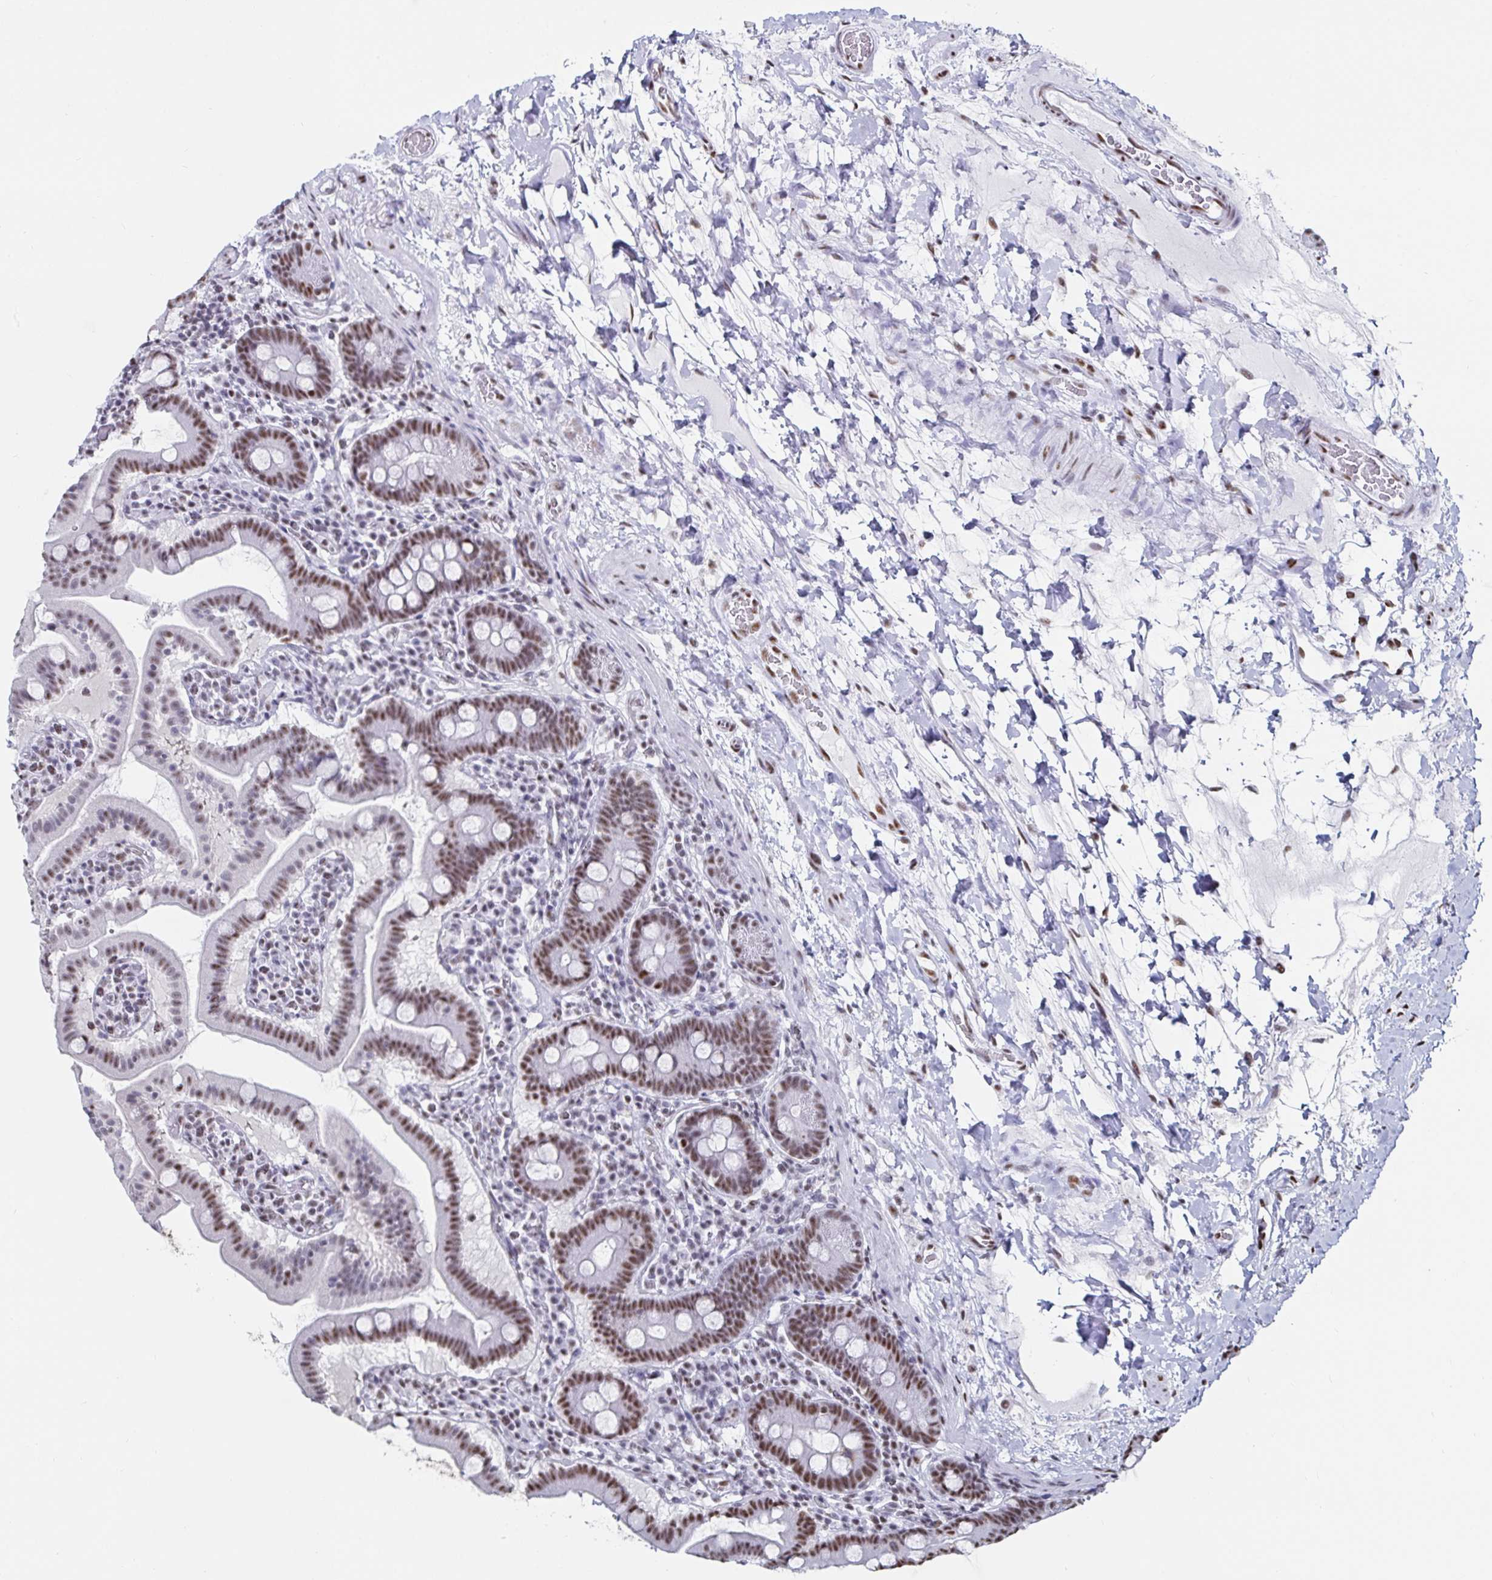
{"staining": {"intensity": "moderate", "quantity": ">75%", "location": "nuclear"}, "tissue": "small intestine", "cell_type": "Glandular cells", "image_type": "normal", "snomed": [{"axis": "morphology", "description": "Normal tissue, NOS"}, {"axis": "topography", "description": "Small intestine"}], "caption": "This image displays IHC staining of benign small intestine, with medium moderate nuclear expression in approximately >75% of glandular cells.", "gene": "DDX39B", "patient": {"sex": "male", "age": 26}}